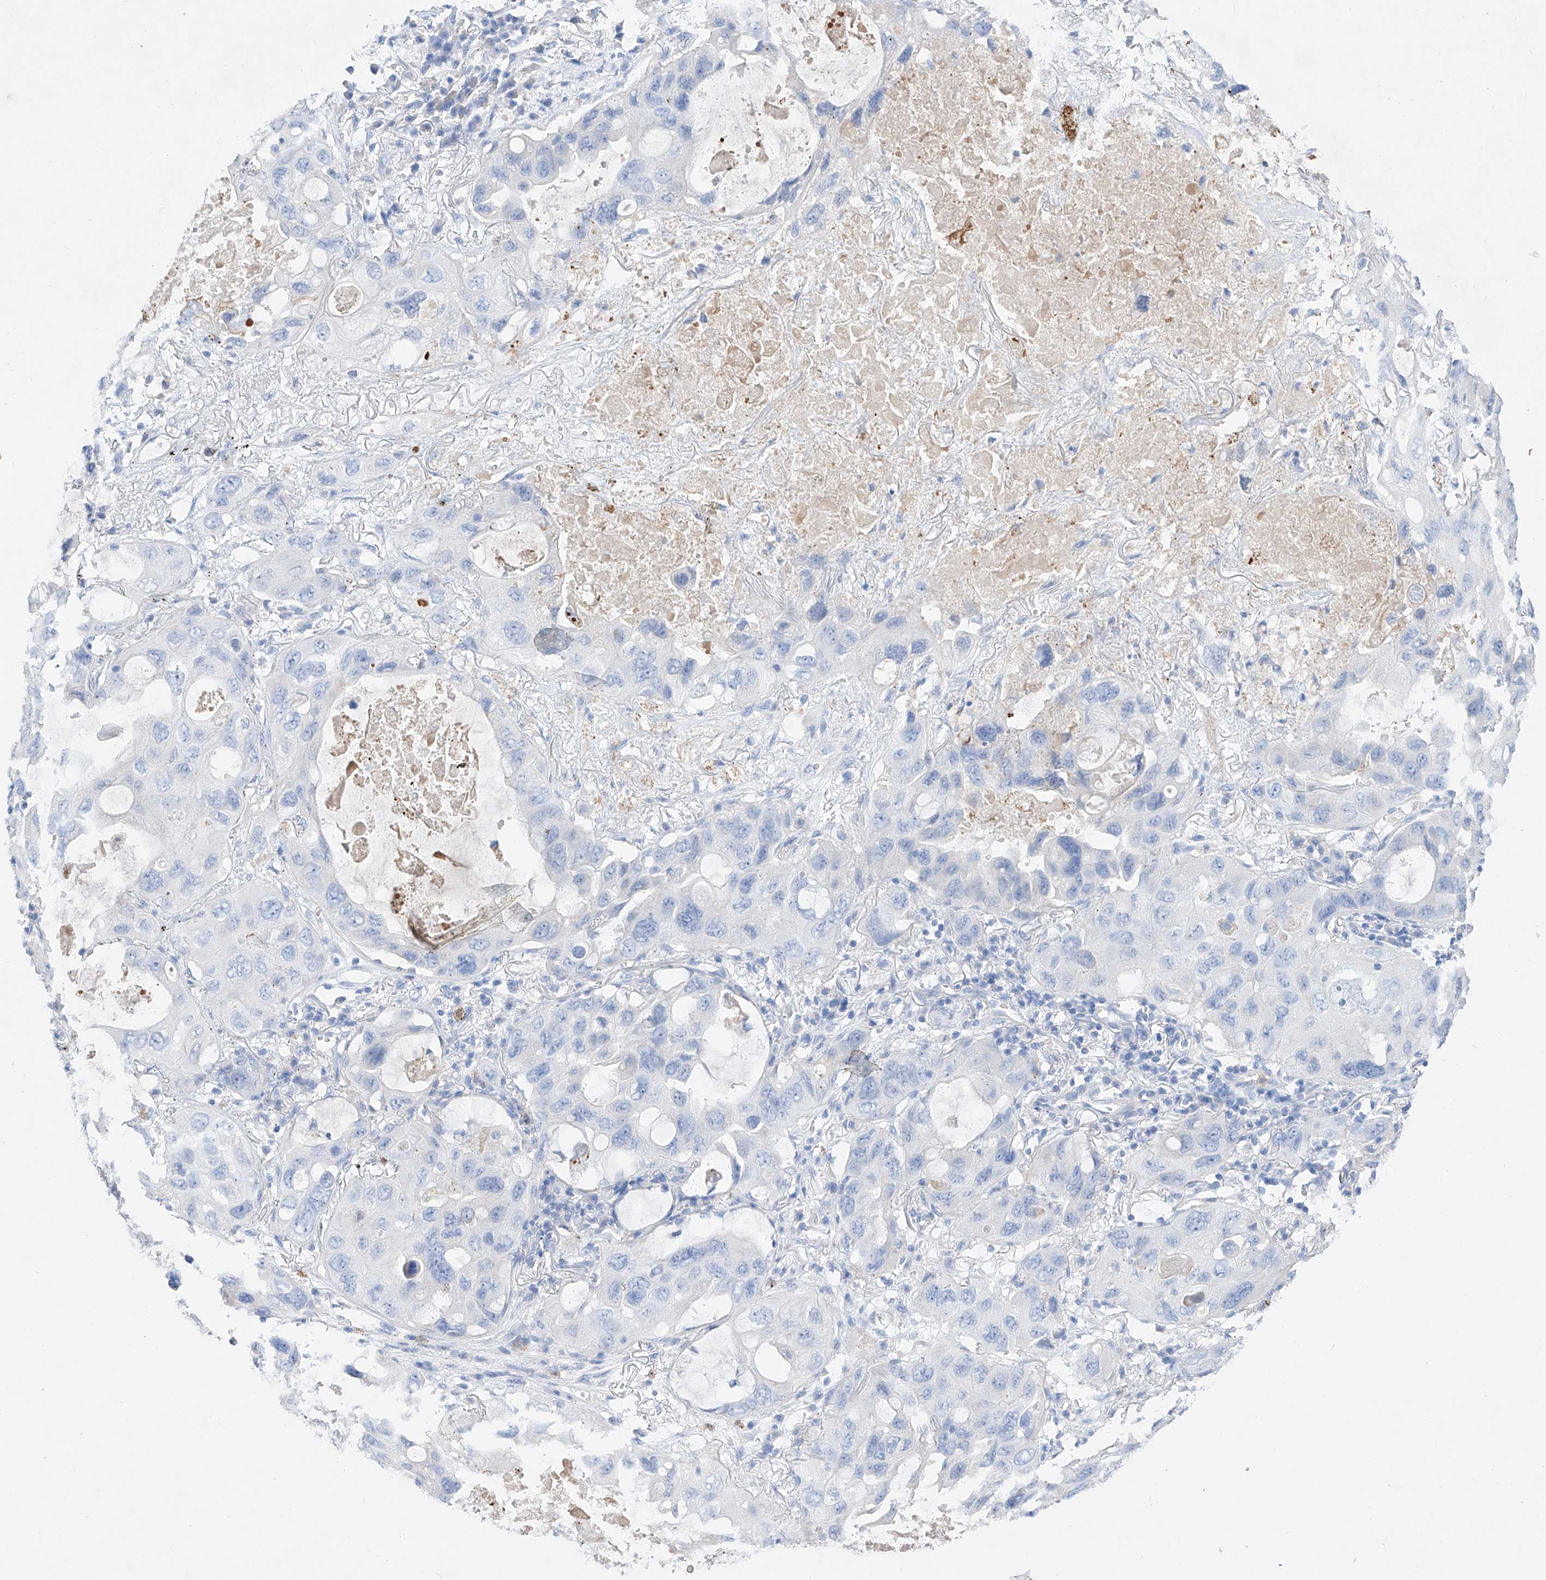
{"staining": {"intensity": "negative", "quantity": "none", "location": "none"}, "tissue": "lung cancer", "cell_type": "Tumor cells", "image_type": "cancer", "snomed": [{"axis": "morphology", "description": "Squamous cell carcinoma, NOS"}, {"axis": "topography", "description": "Lung"}], "caption": "Immunohistochemistry histopathology image of neoplastic tissue: squamous cell carcinoma (lung) stained with DAB displays no significant protein expression in tumor cells.", "gene": "TM7SF2", "patient": {"sex": "female", "age": 73}}